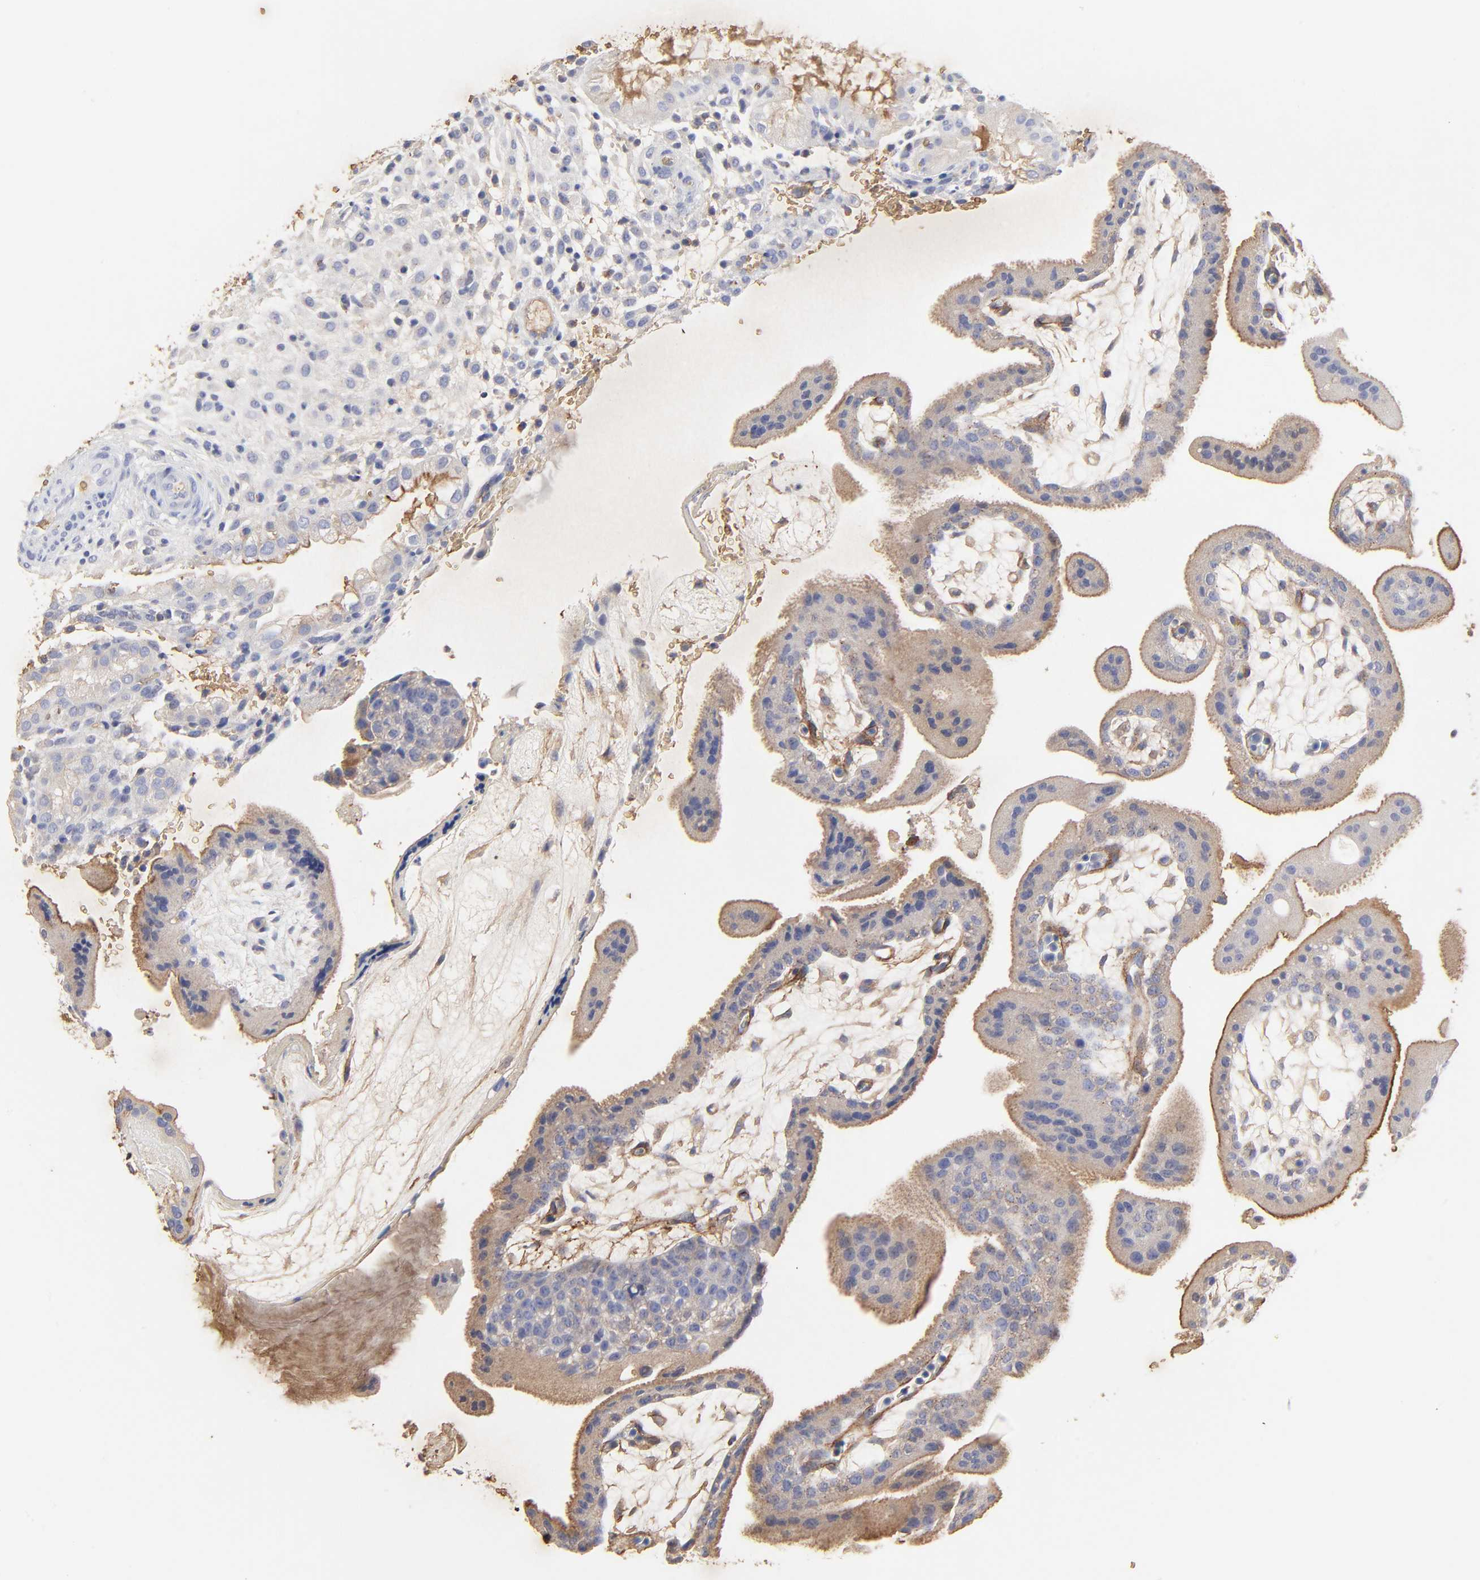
{"staining": {"intensity": "negative", "quantity": "none", "location": "none"}, "tissue": "placenta", "cell_type": "Decidual cells", "image_type": "normal", "snomed": [{"axis": "morphology", "description": "Normal tissue, NOS"}, {"axis": "topography", "description": "Placenta"}], "caption": "DAB (3,3'-diaminobenzidine) immunohistochemical staining of benign human placenta exhibits no significant expression in decidual cells. (DAB (3,3'-diaminobenzidine) IHC with hematoxylin counter stain).", "gene": "PAG1", "patient": {"sex": "female", "age": 35}}